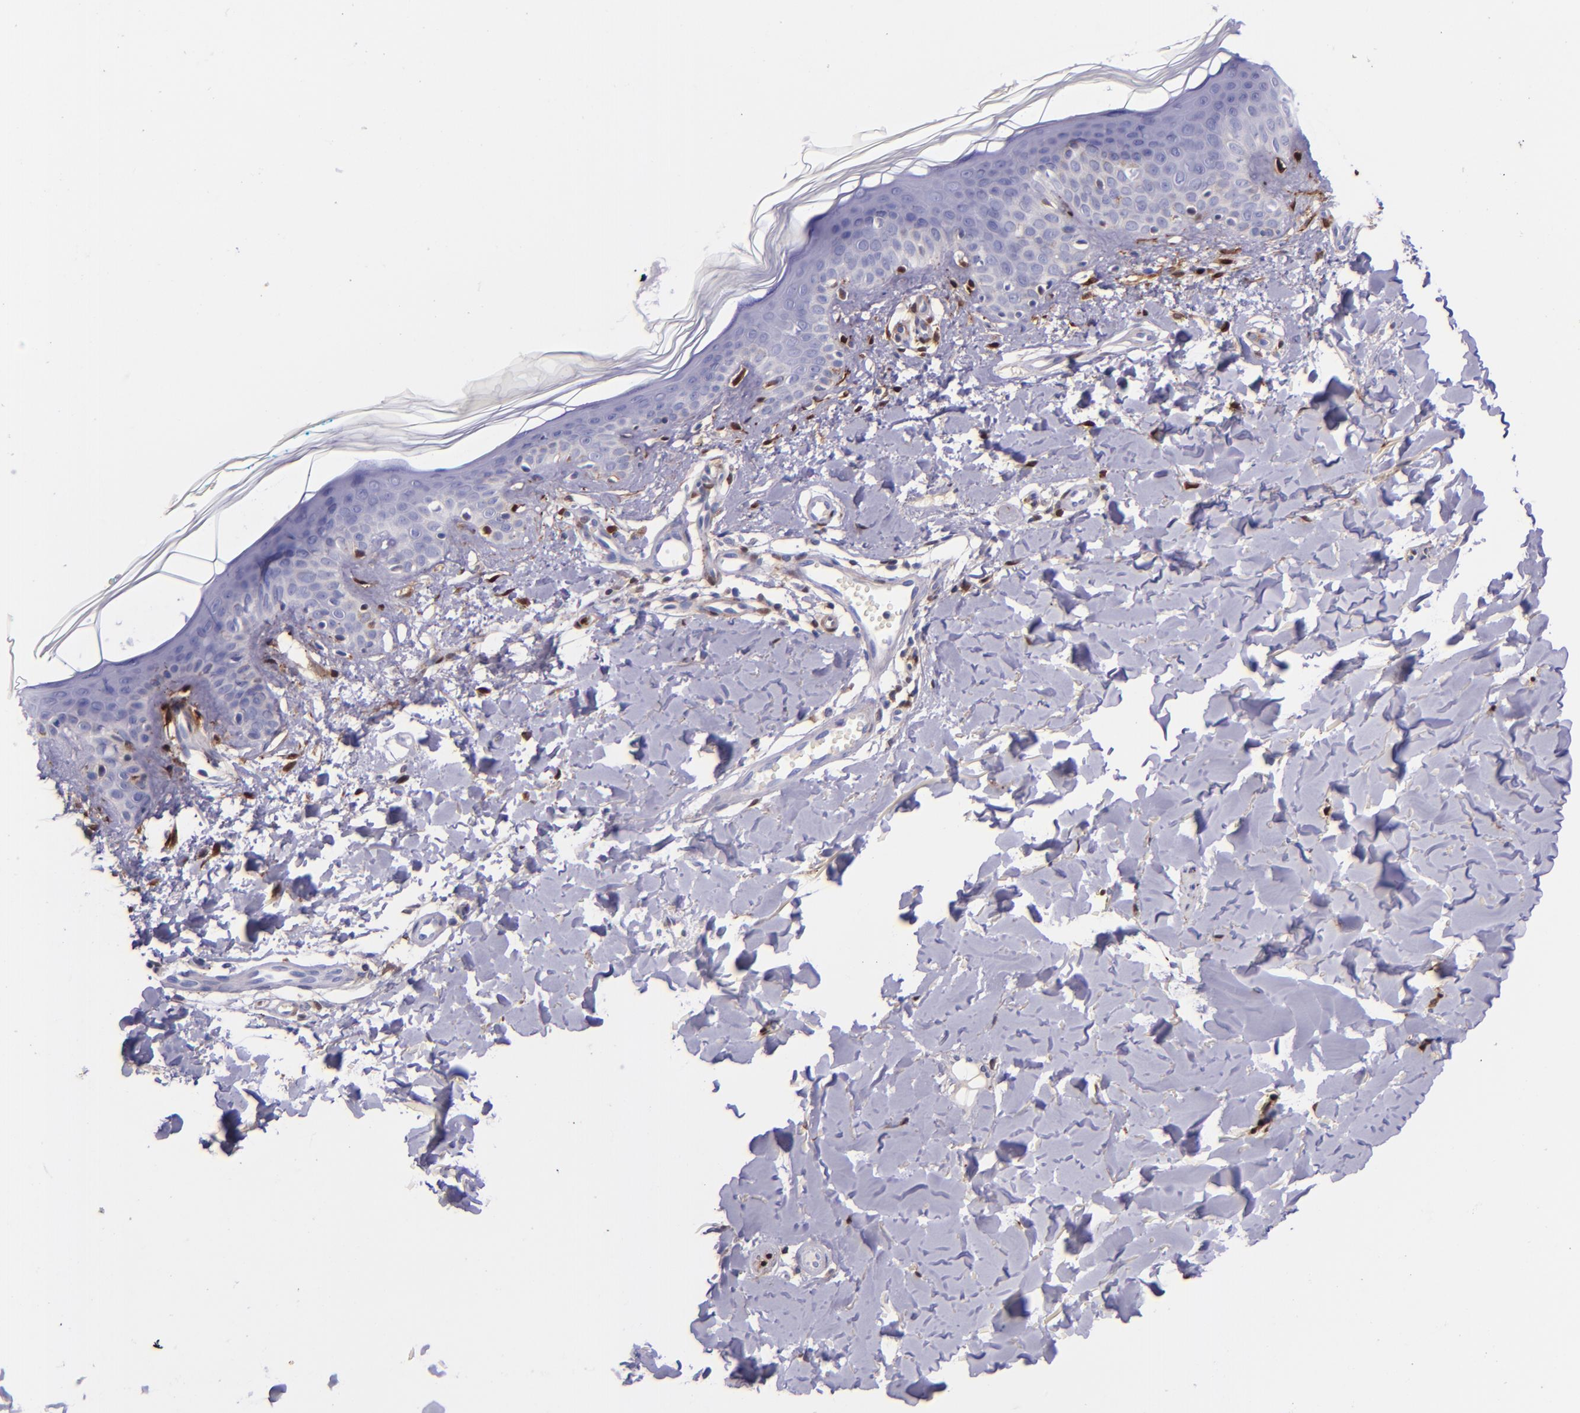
{"staining": {"intensity": "moderate", "quantity": ">75%", "location": "cytoplasmic/membranous,nuclear"}, "tissue": "skin", "cell_type": "Fibroblasts", "image_type": "normal", "snomed": [{"axis": "morphology", "description": "Normal tissue, NOS"}, {"axis": "topography", "description": "Skin"}], "caption": "The photomicrograph demonstrates staining of normal skin, revealing moderate cytoplasmic/membranous,nuclear protein expression (brown color) within fibroblasts.", "gene": "LGALS1", "patient": {"sex": "male", "age": 32}}